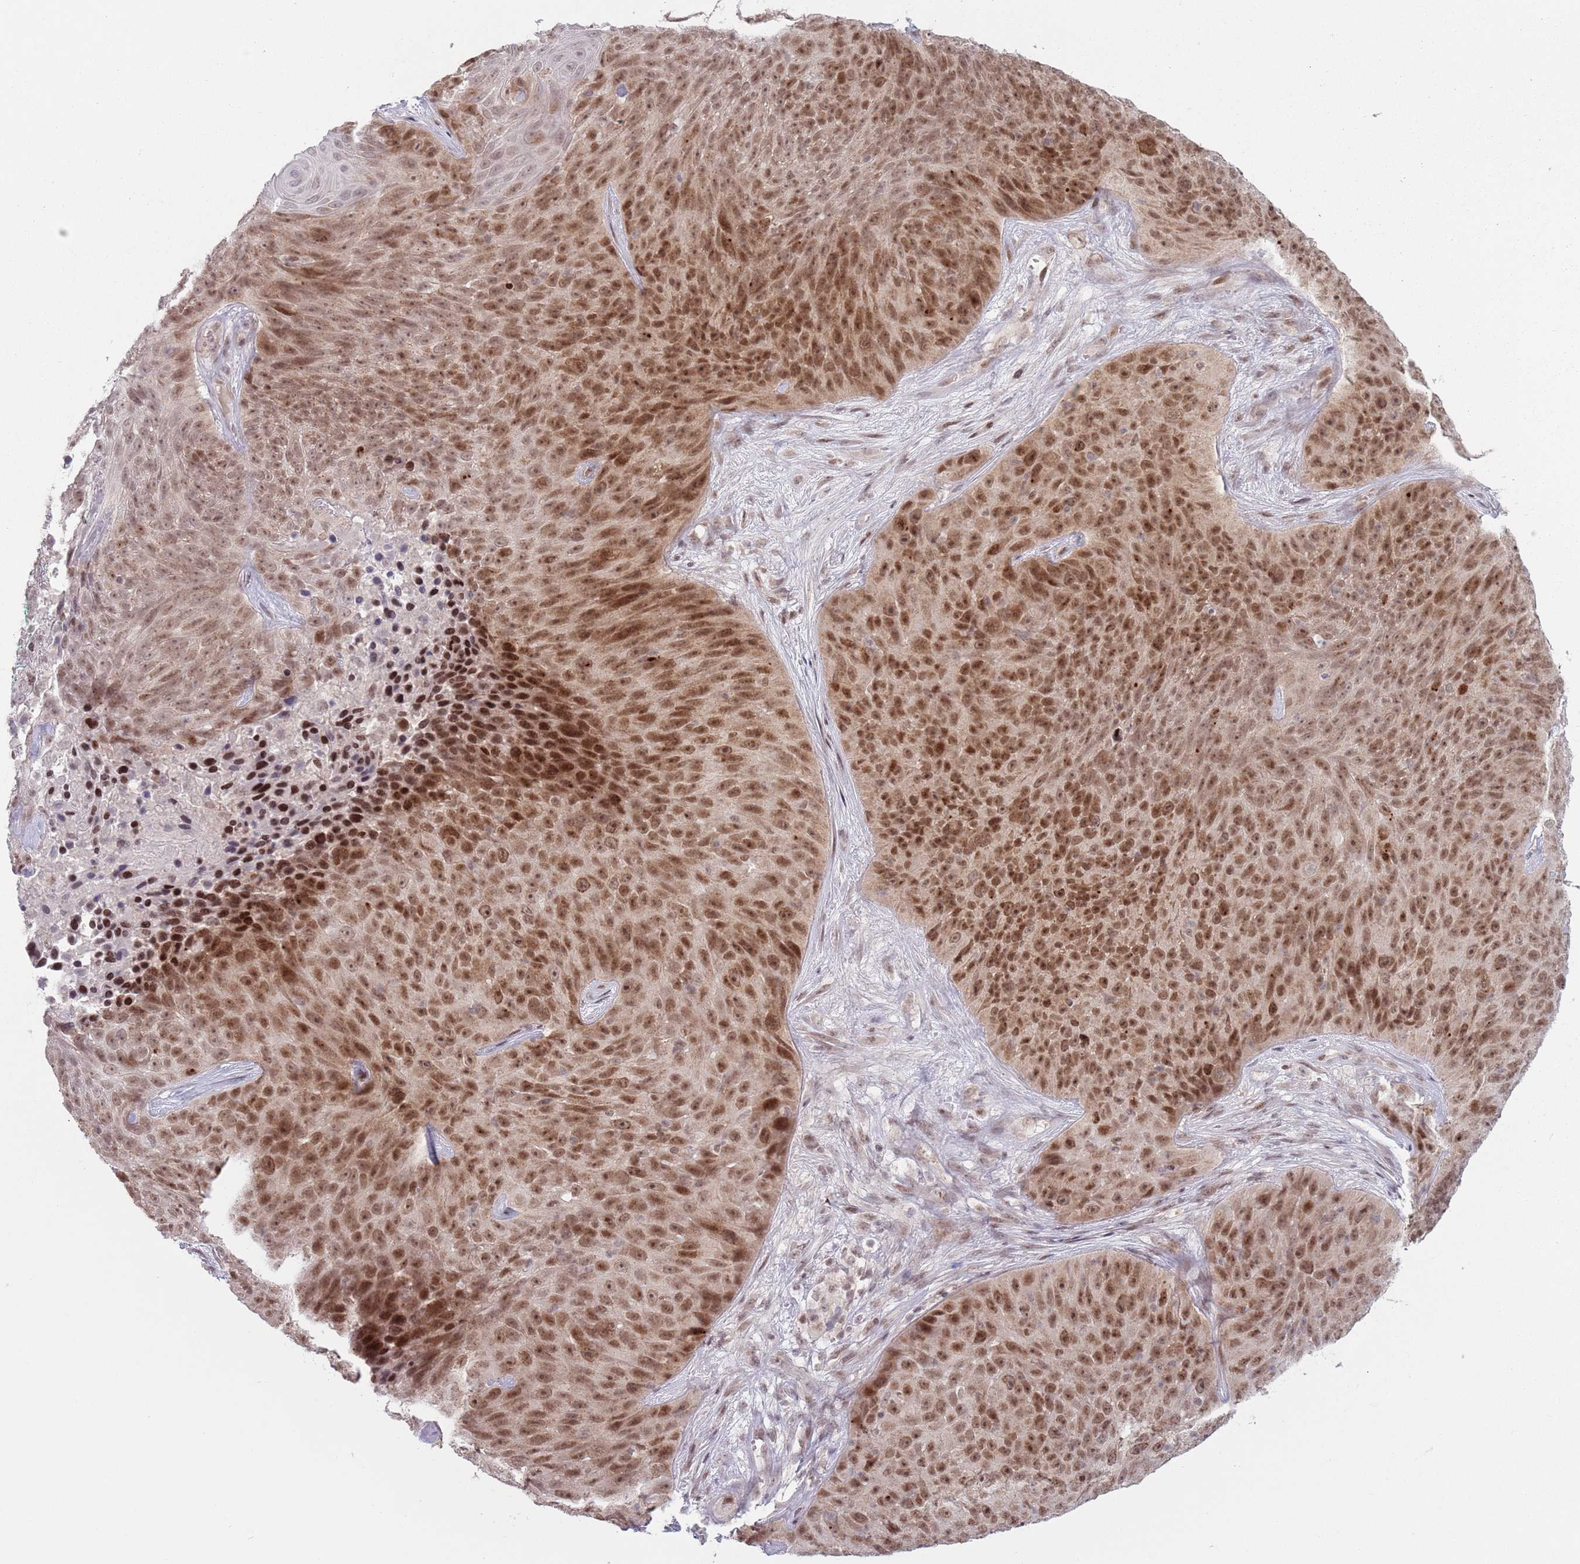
{"staining": {"intensity": "moderate", "quantity": ">75%", "location": "nuclear"}, "tissue": "skin cancer", "cell_type": "Tumor cells", "image_type": "cancer", "snomed": [{"axis": "morphology", "description": "Squamous cell carcinoma, NOS"}, {"axis": "topography", "description": "Skin"}], "caption": "Immunohistochemical staining of human skin cancer exhibits moderate nuclear protein positivity in about >75% of tumor cells.", "gene": "MRPL34", "patient": {"sex": "female", "age": 87}}